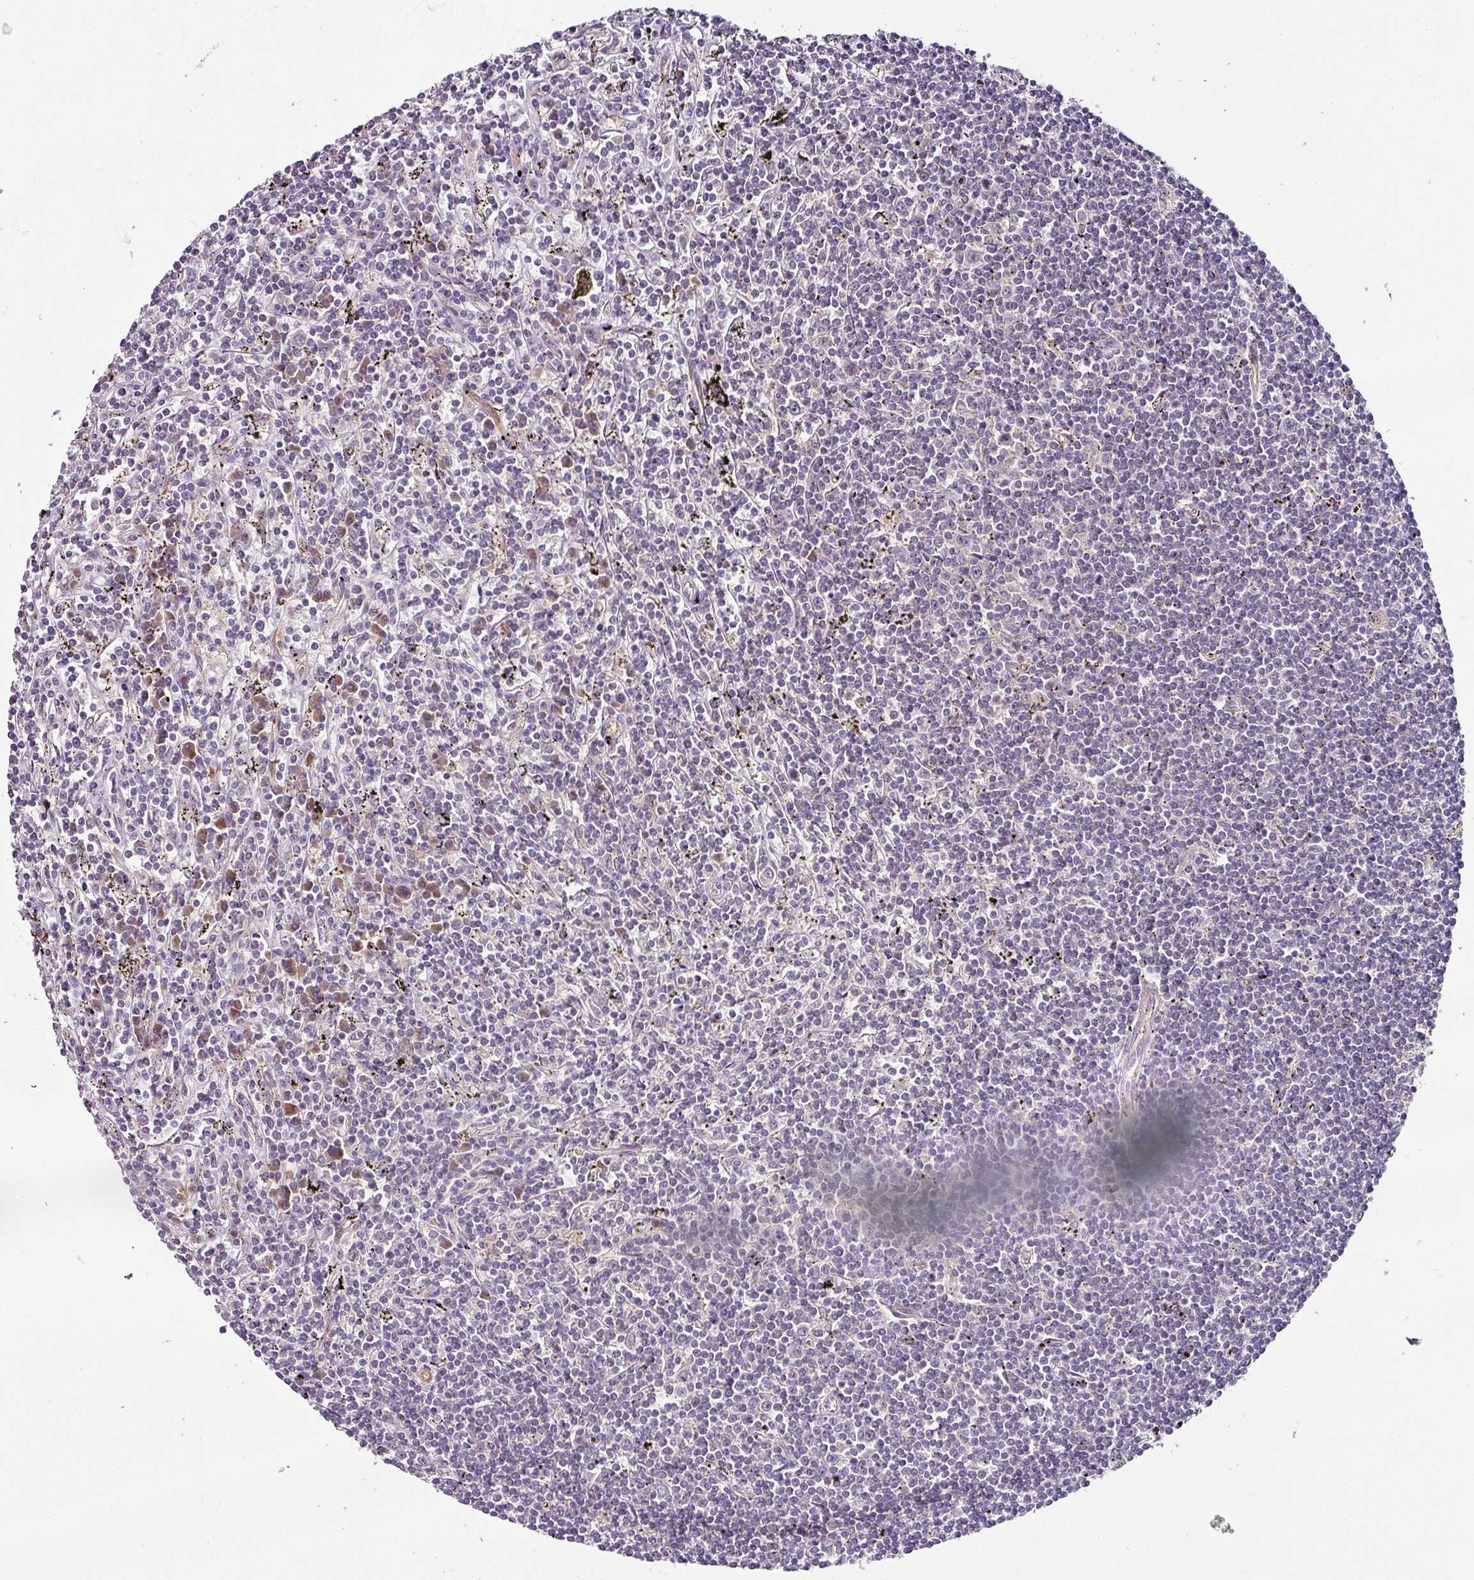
{"staining": {"intensity": "negative", "quantity": "none", "location": "none"}, "tissue": "lymphoma", "cell_type": "Tumor cells", "image_type": "cancer", "snomed": [{"axis": "morphology", "description": "Malignant lymphoma, non-Hodgkin's type, Low grade"}, {"axis": "topography", "description": "Spleen"}], "caption": "Human lymphoma stained for a protein using immunohistochemistry (IHC) displays no staining in tumor cells.", "gene": "SKIC2", "patient": {"sex": "male", "age": 76}}